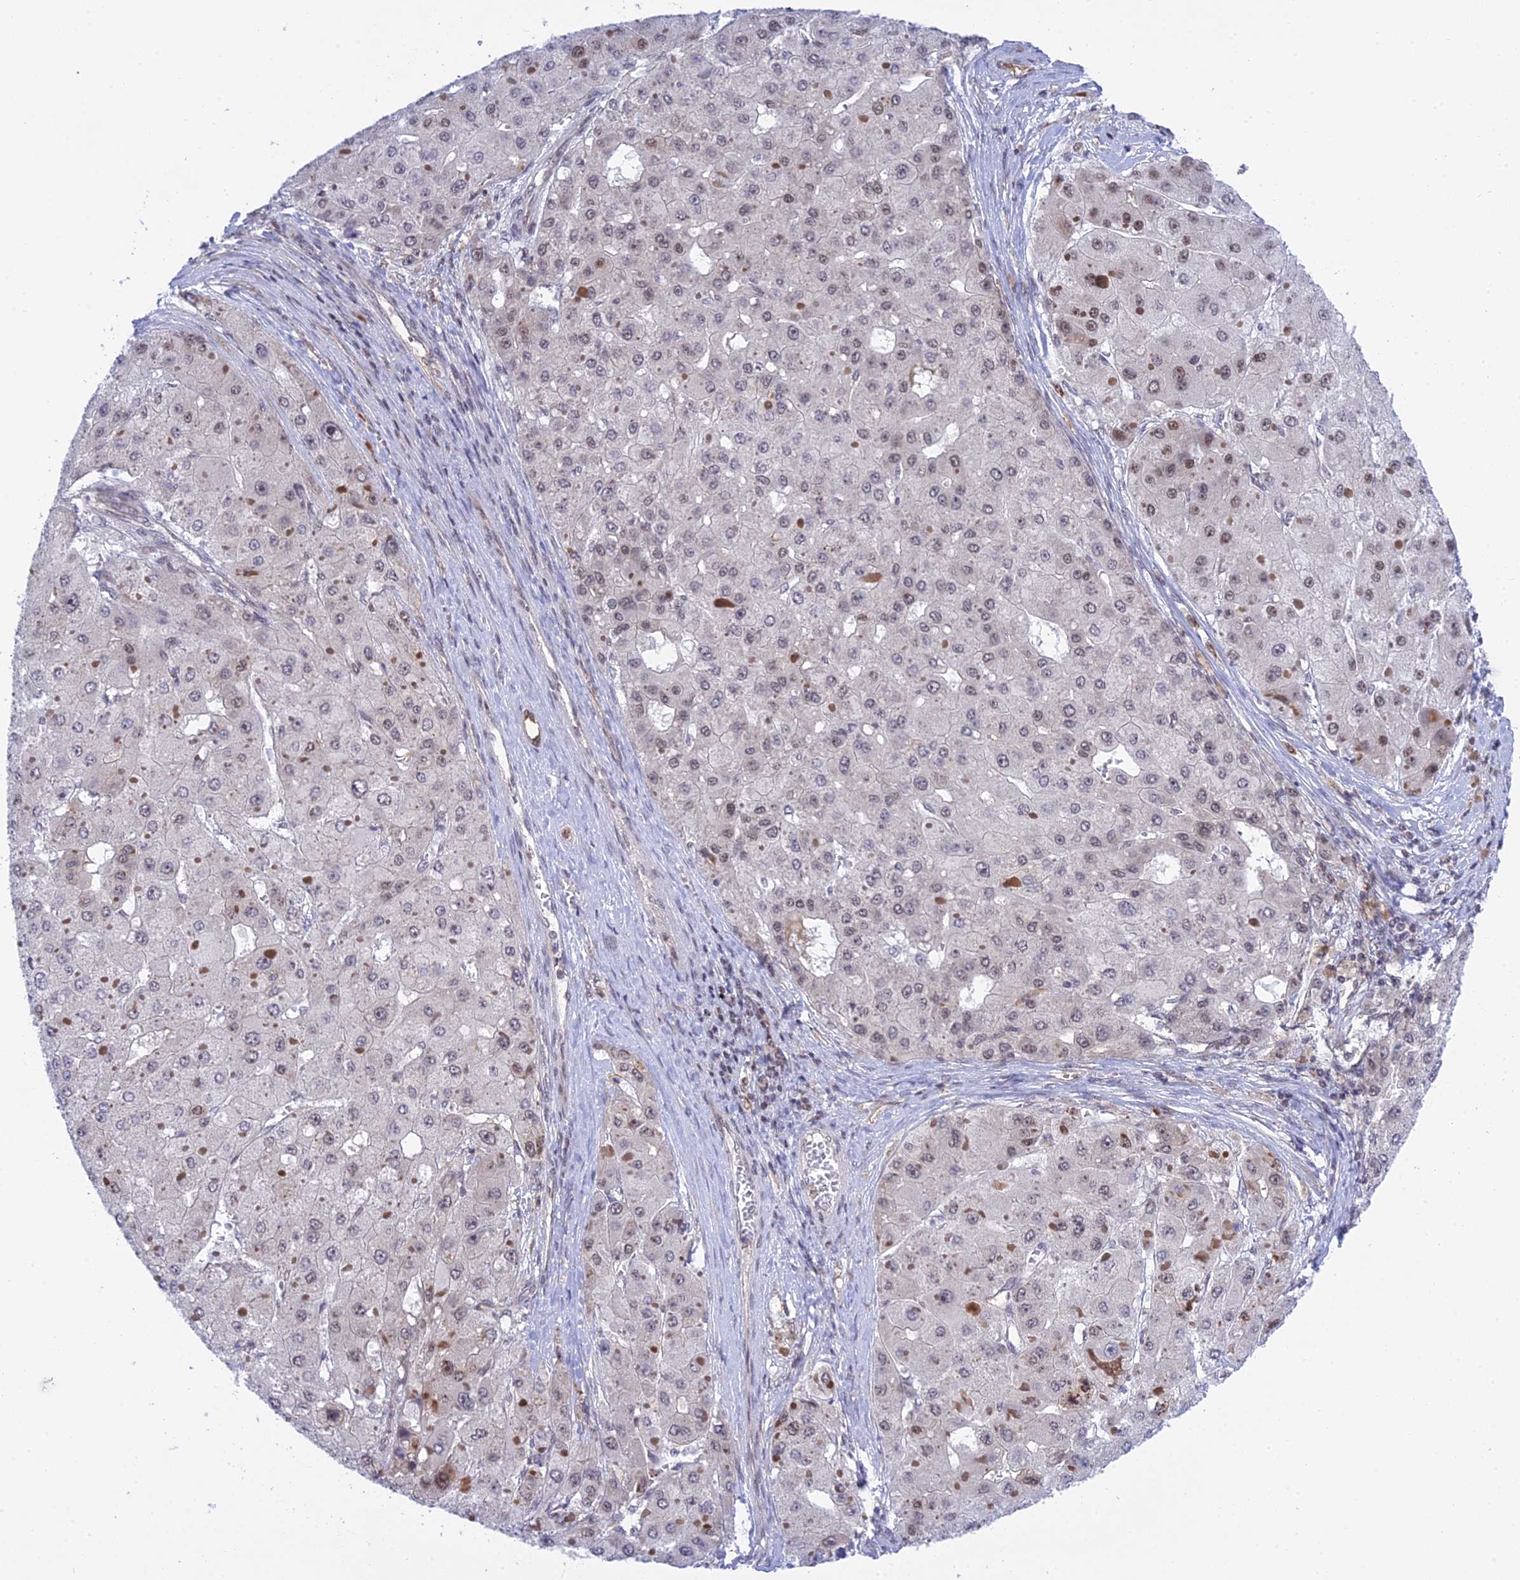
{"staining": {"intensity": "moderate", "quantity": "<25%", "location": "nuclear"}, "tissue": "liver cancer", "cell_type": "Tumor cells", "image_type": "cancer", "snomed": [{"axis": "morphology", "description": "Carcinoma, Hepatocellular, NOS"}, {"axis": "topography", "description": "Liver"}], "caption": "Protein expression analysis of human liver cancer reveals moderate nuclear positivity in approximately <25% of tumor cells.", "gene": "TCEA1", "patient": {"sex": "female", "age": 73}}